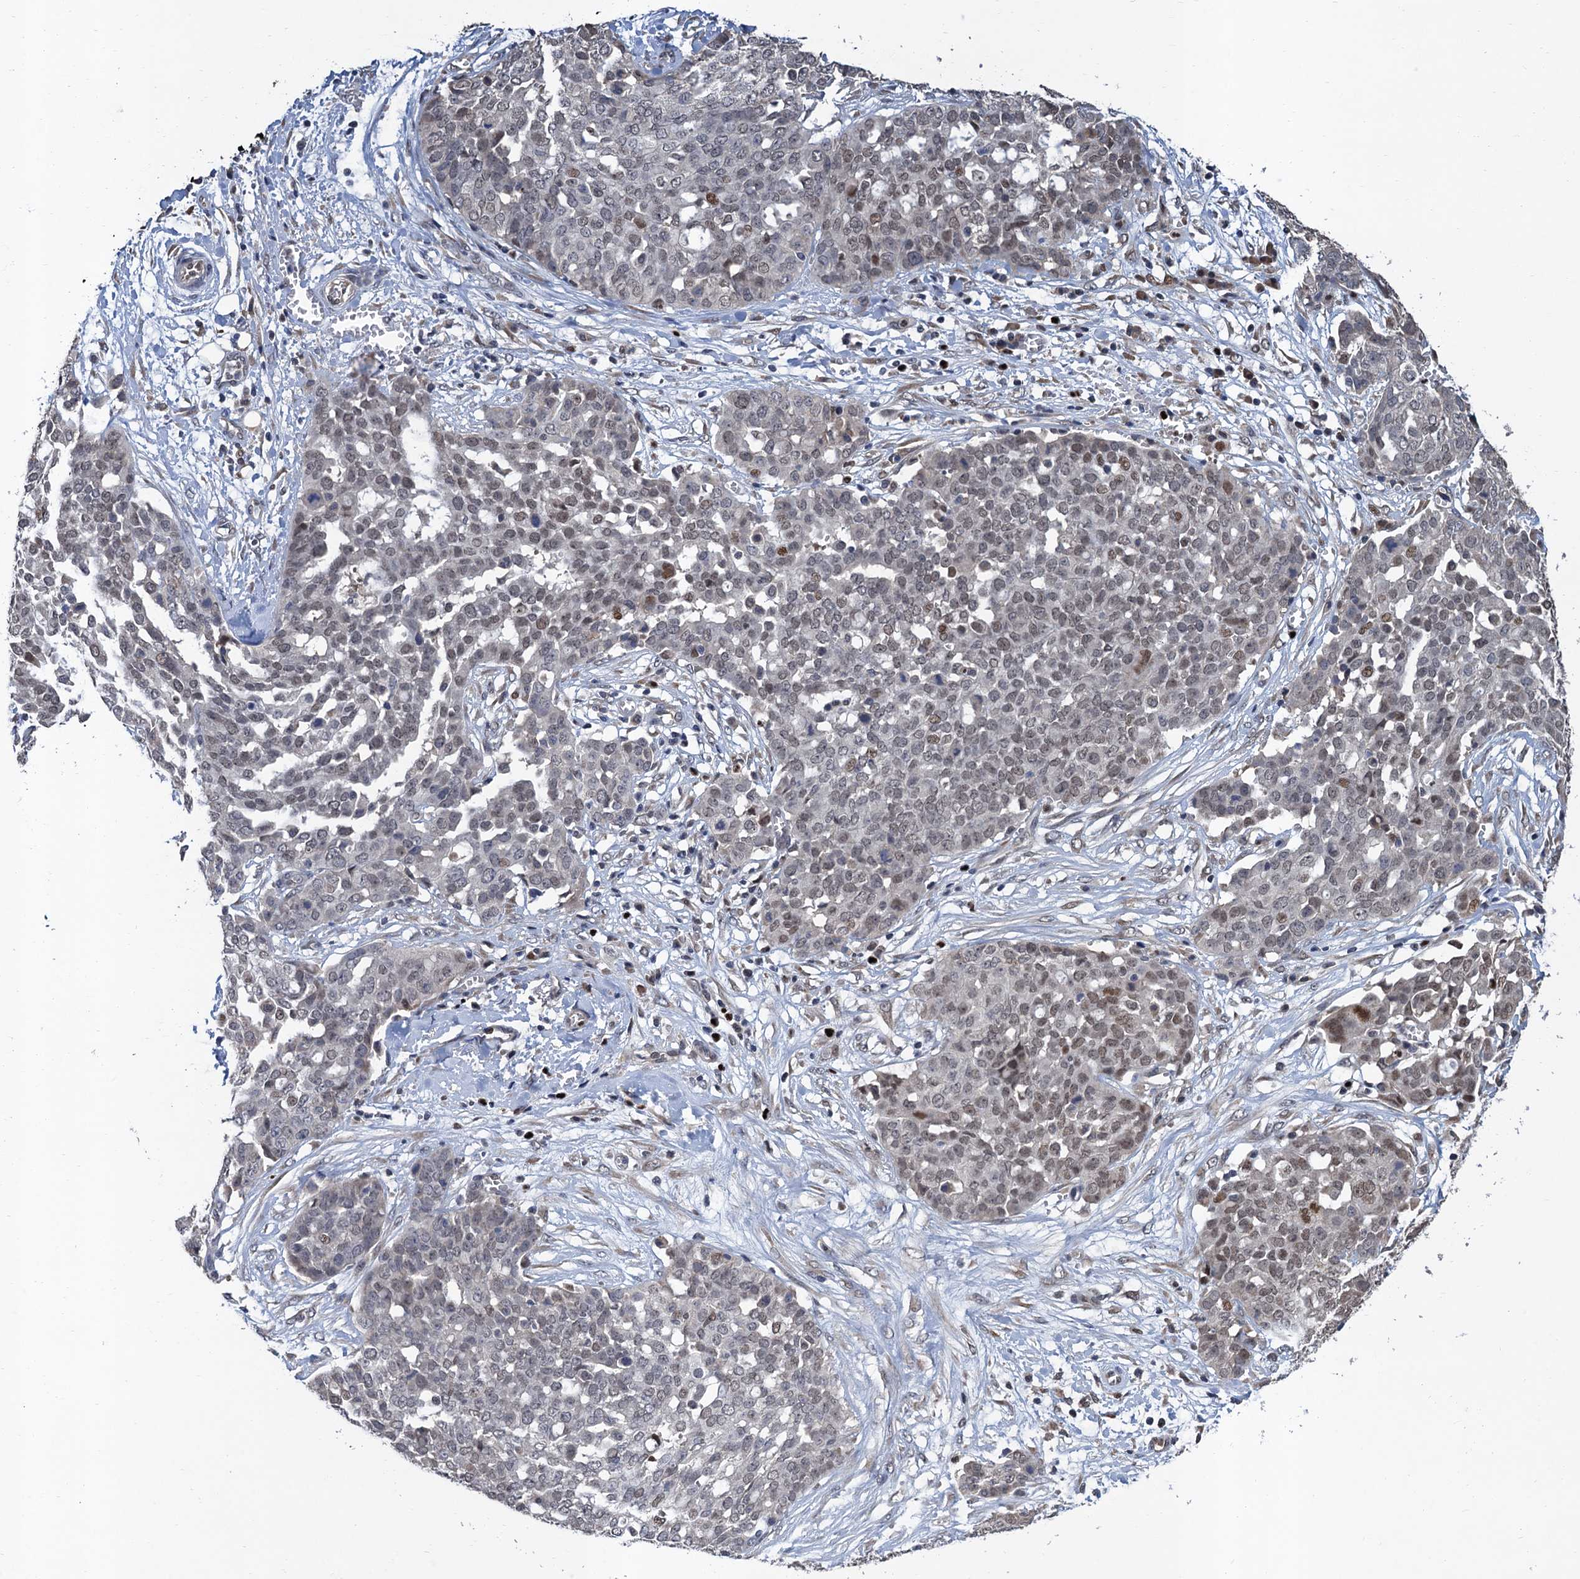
{"staining": {"intensity": "weak", "quantity": ">75%", "location": "nuclear"}, "tissue": "ovarian cancer", "cell_type": "Tumor cells", "image_type": "cancer", "snomed": [{"axis": "morphology", "description": "Cystadenocarcinoma, serous, NOS"}, {"axis": "topography", "description": "Soft tissue"}, {"axis": "topography", "description": "Ovary"}], "caption": "A brown stain labels weak nuclear expression of a protein in human ovarian cancer (serous cystadenocarcinoma) tumor cells. (Brightfield microscopy of DAB IHC at high magnification).", "gene": "TSEN34", "patient": {"sex": "female", "age": 57}}